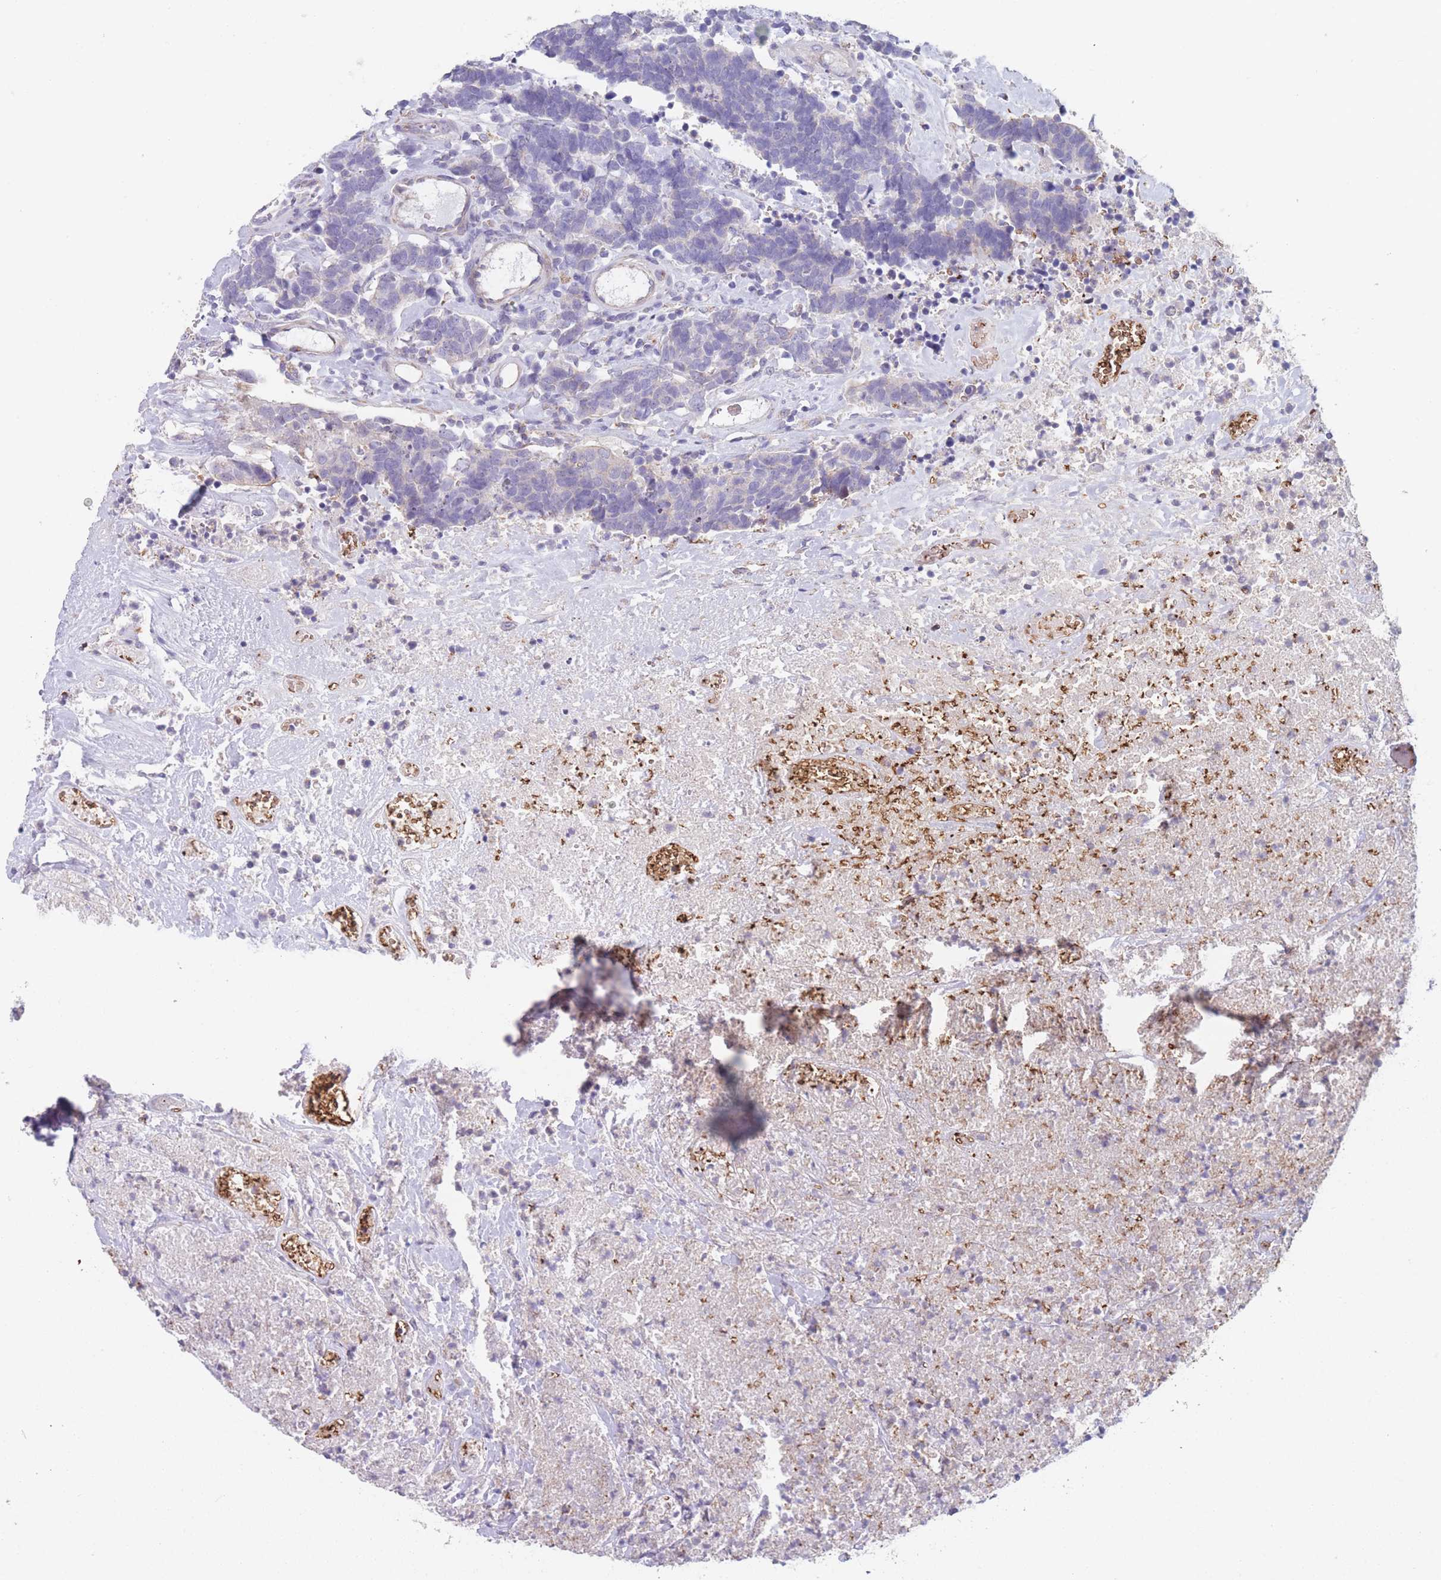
{"staining": {"intensity": "negative", "quantity": "none", "location": "none"}, "tissue": "carcinoid", "cell_type": "Tumor cells", "image_type": "cancer", "snomed": [{"axis": "morphology", "description": "Carcinoma, NOS"}, {"axis": "morphology", "description": "Carcinoid, malignant, NOS"}, {"axis": "topography", "description": "Urinary bladder"}], "caption": "The immunohistochemistry micrograph has no significant positivity in tumor cells of carcinoma tissue. Brightfield microscopy of immunohistochemistry stained with DAB (brown) and hematoxylin (blue), captured at high magnification.", "gene": "SMPD4", "patient": {"sex": "male", "age": 57}}